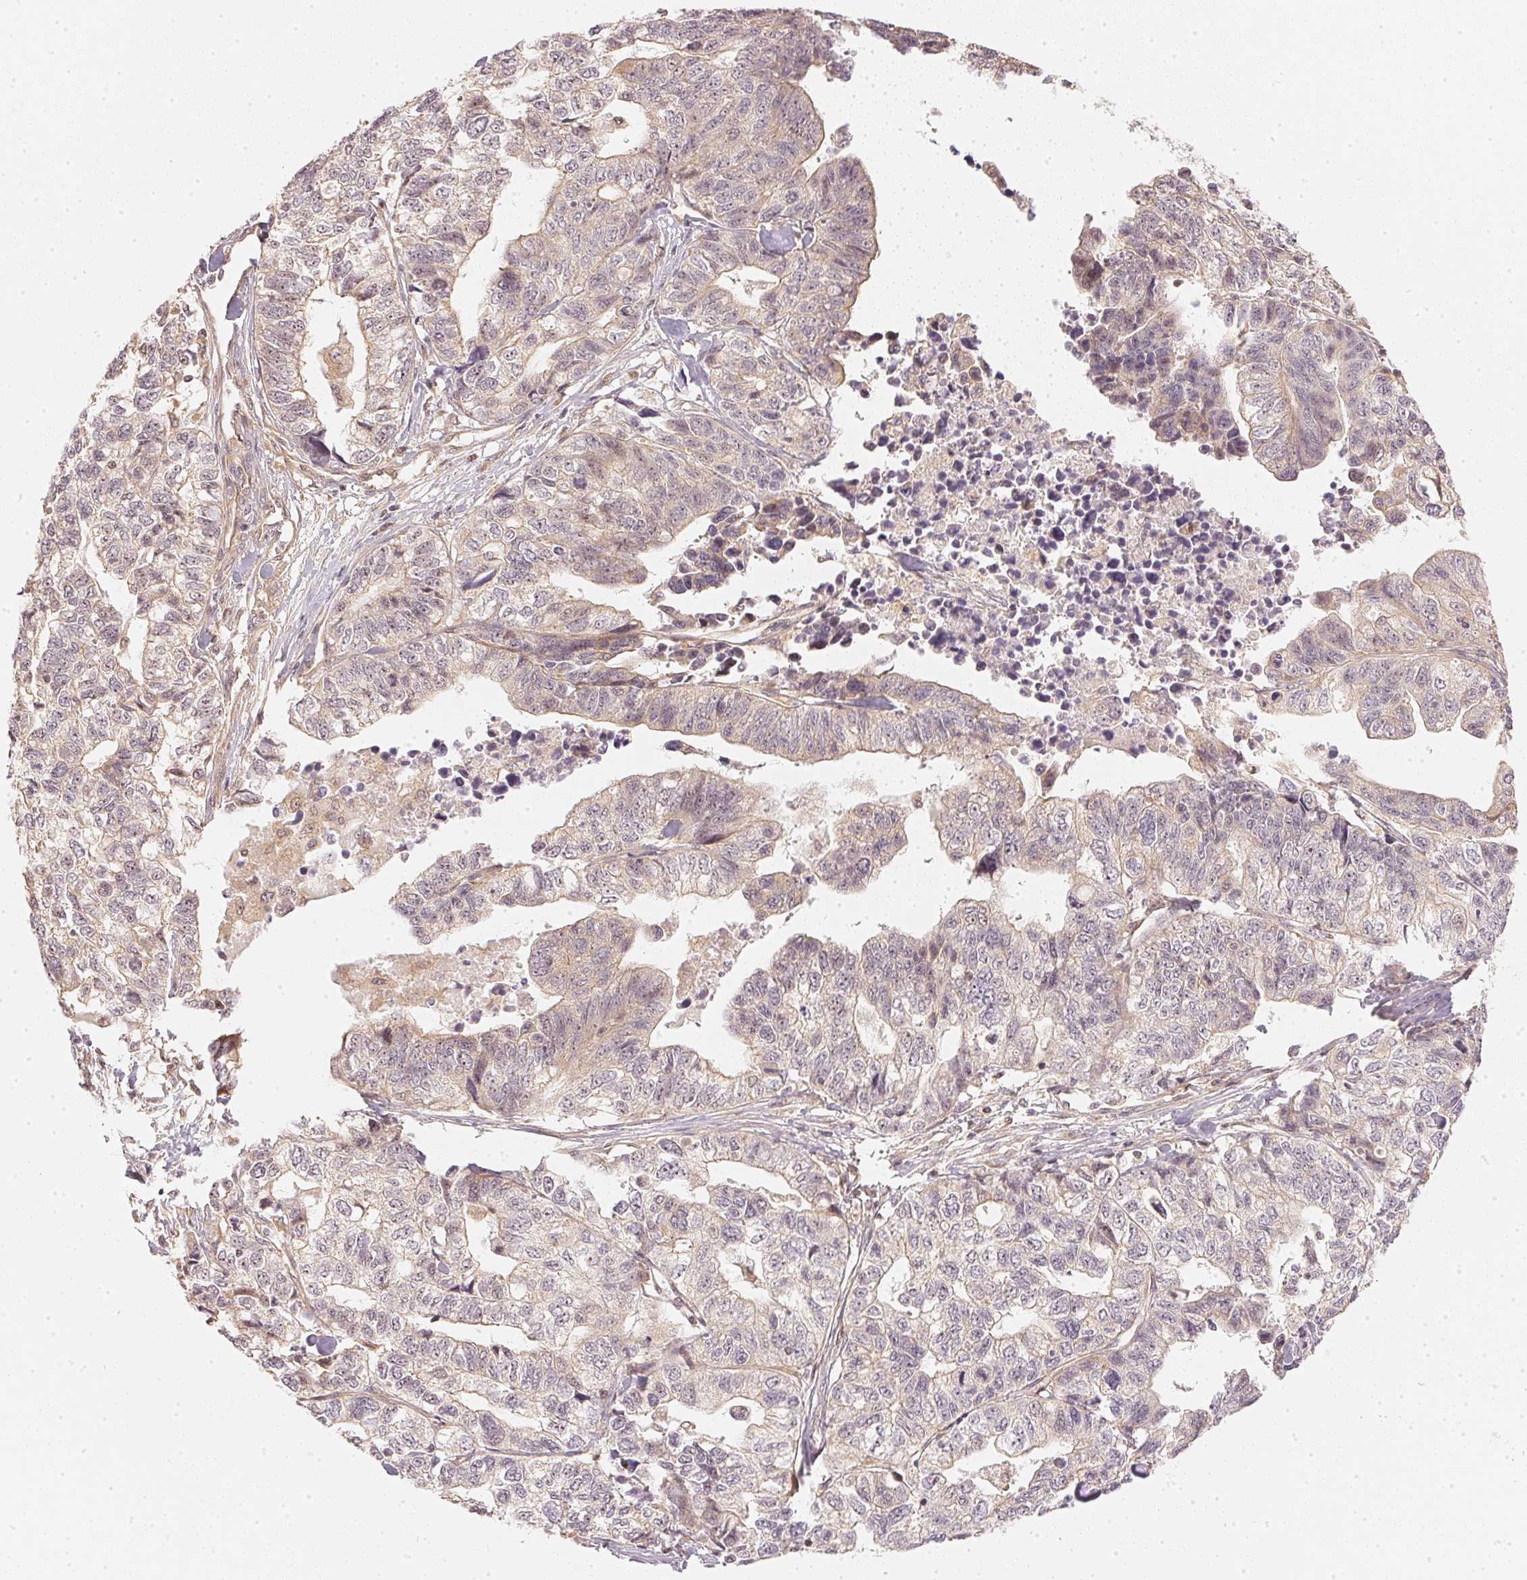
{"staining": {"intensity": "weak", "quantity": "<25%", "location": "cytoplasmic/membranous"}, "tissue": "stomach cancer", "cell_type": "Tumor cells", "image_type": "cancer", "snomed": [{"axis": "morphology", "description": "Adenocarcinoma, NOS"}, {"axis": "topography", "description": "Stomach, upper"}], "caption": "An immunohistochemistry (IHC) histopathology image of stomach adenocarcinoma is shown. There is no staining in tumor cells of stomach adenocarcinoma.", "gene": "WDR54", "patient": {"sex": "female", "age": 67}}